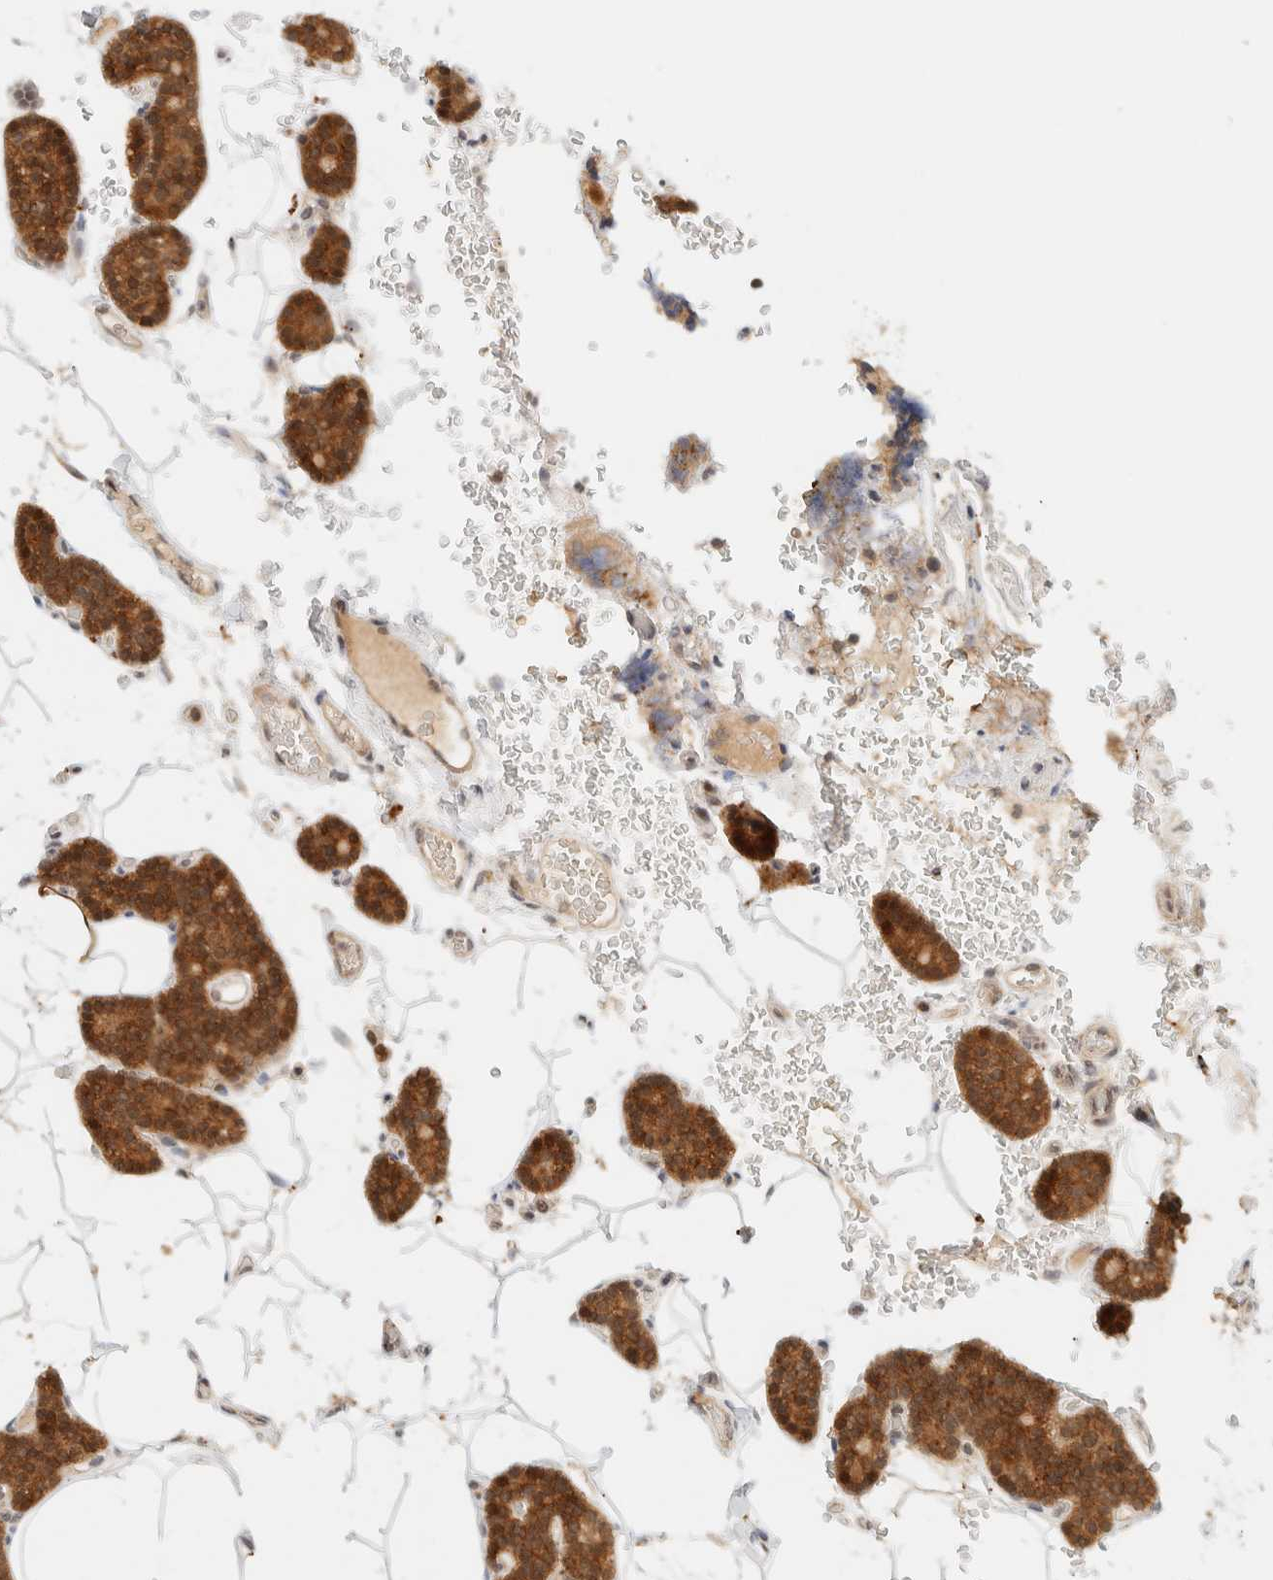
{"staining": {"intensity": "moderate", "quantity": ">75%", "location": "cytoplasmic/membranous"}, "tissue": "parathyroid gland", "cell_type": "Glandular cells", "image_type": "normal", "snomed": [{"axis": "morphology", "description": "Normal tissue, NOS"}, {"axis": "topography", "description": "Parathyroid gland"}], "caption": "IHC (DAB) staining of benign parathyroid gland exhibits moderate cytoplasmic/membranous protein staining in about >75% of glandular cells.", "gene": "KIFAP3", "patient": {"sex": "male", "age": 52}}